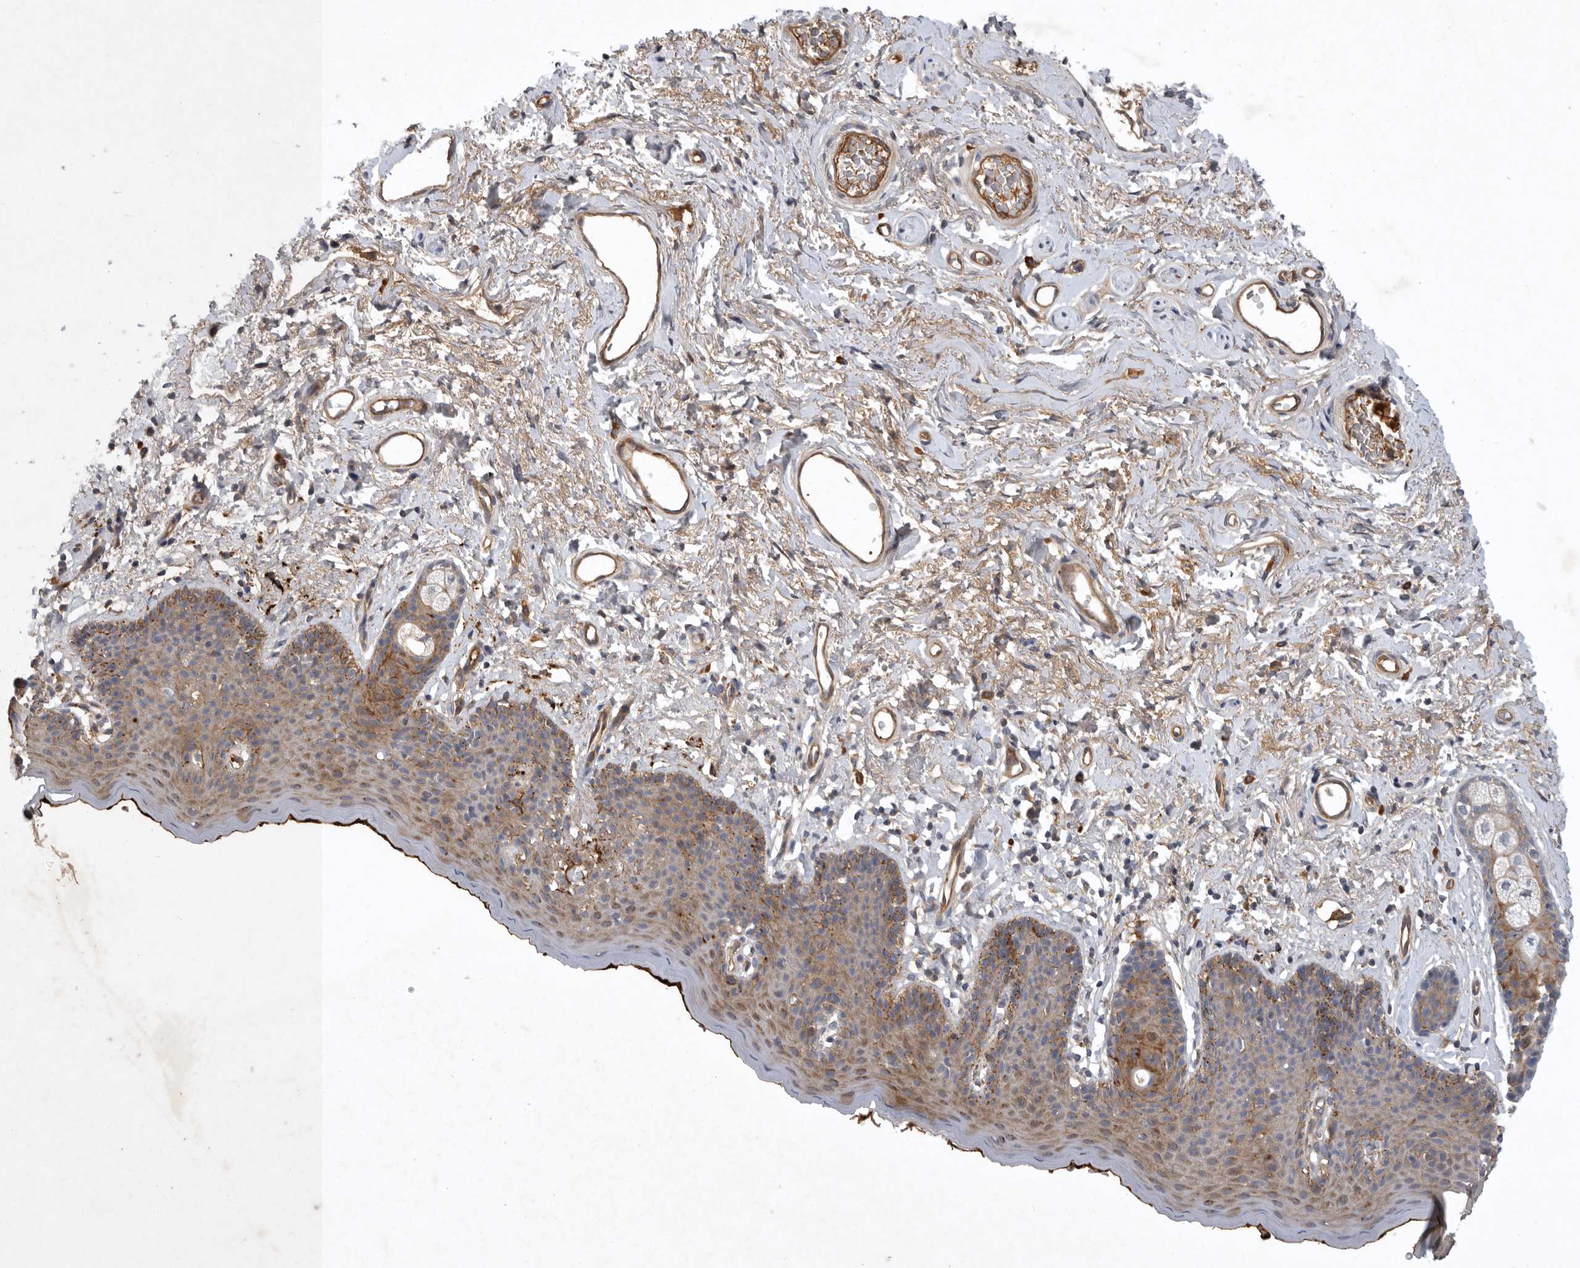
{"staining": {"intensity": "moderate", "quantity": ">75%", "location": "cytoplasmic/membranous"}, "tissue": "skin", "cell_type": "Epidermal cells", "image_type": "normal", "snomed": [{"axis": "morphology", "description": "Normal tissue, NOS"}, {"axis": "topography", "description": "Vulva"}], "caption": "About >75% of epidermal cells in unremarkable skin display moderate cytoplasmic/membranous protein staining as visualized by brown immunohistochemical staining.", "gene": "MLPH", "patient": {"sex": "female", "age": 66}}